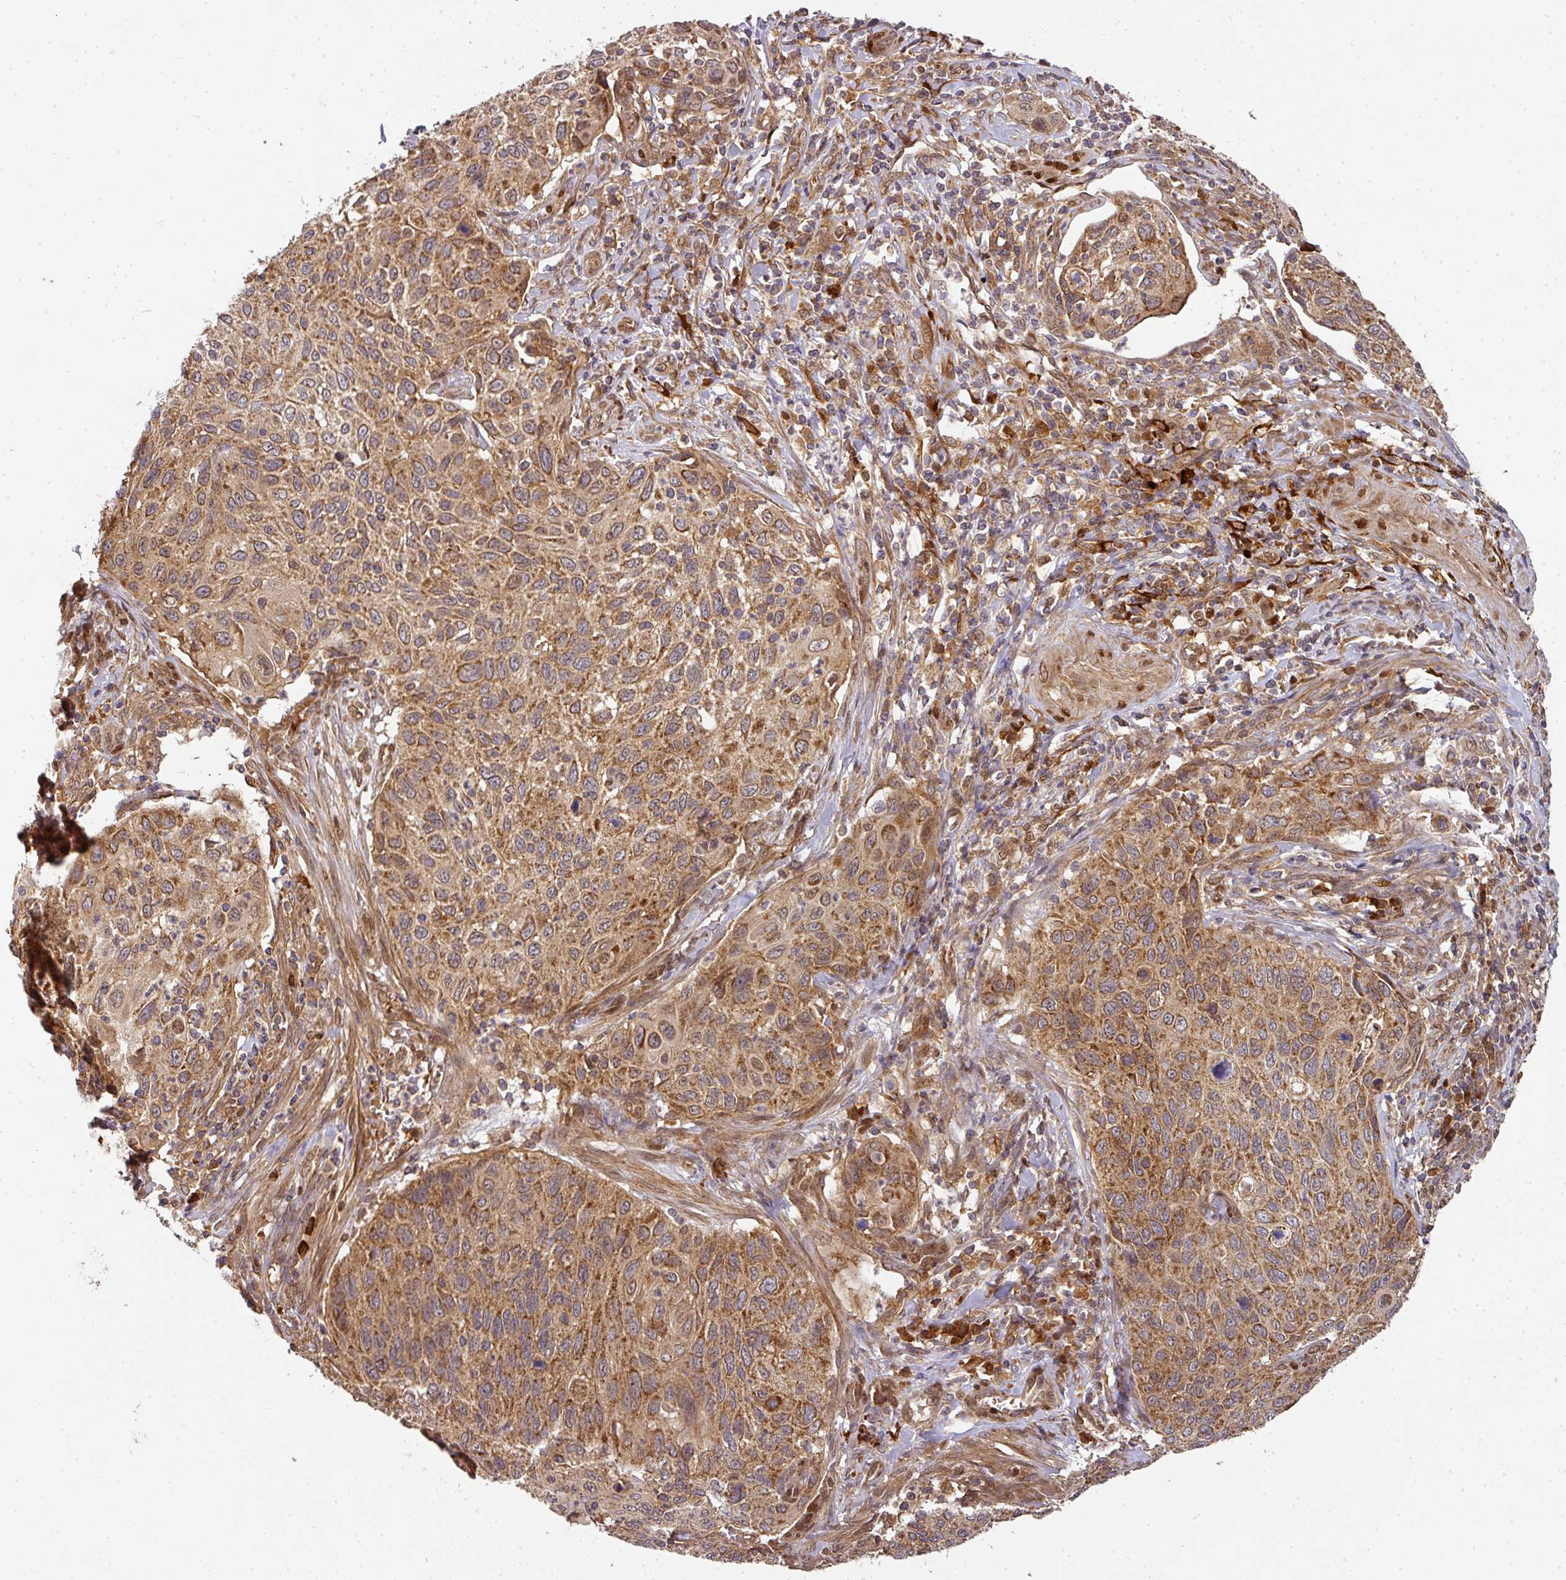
{"staining": {"intensity": "moderate", "quantity": ">75%", "location": "cytoplasmic/membranous"}, "tissue": "cervical cancer", "cell_type": "Tumor cells", "image_type": "cancer", "snomed": [{"axis": "morphology", "description": "Squamous cell carcinoma, NOS"}, {"axis": "topography", "description": "Cervix"}], "caption": "IHC histopathology image of human cervical cancer (squamous cell carcinoma) stained for a protein (brown), which reveals medium levels of moderate cytoplasmic/membranous positivity in approximately >75% of tumor cells.", "gene": "MALSU1", "patient": {"sex": "female", "age": 70}}